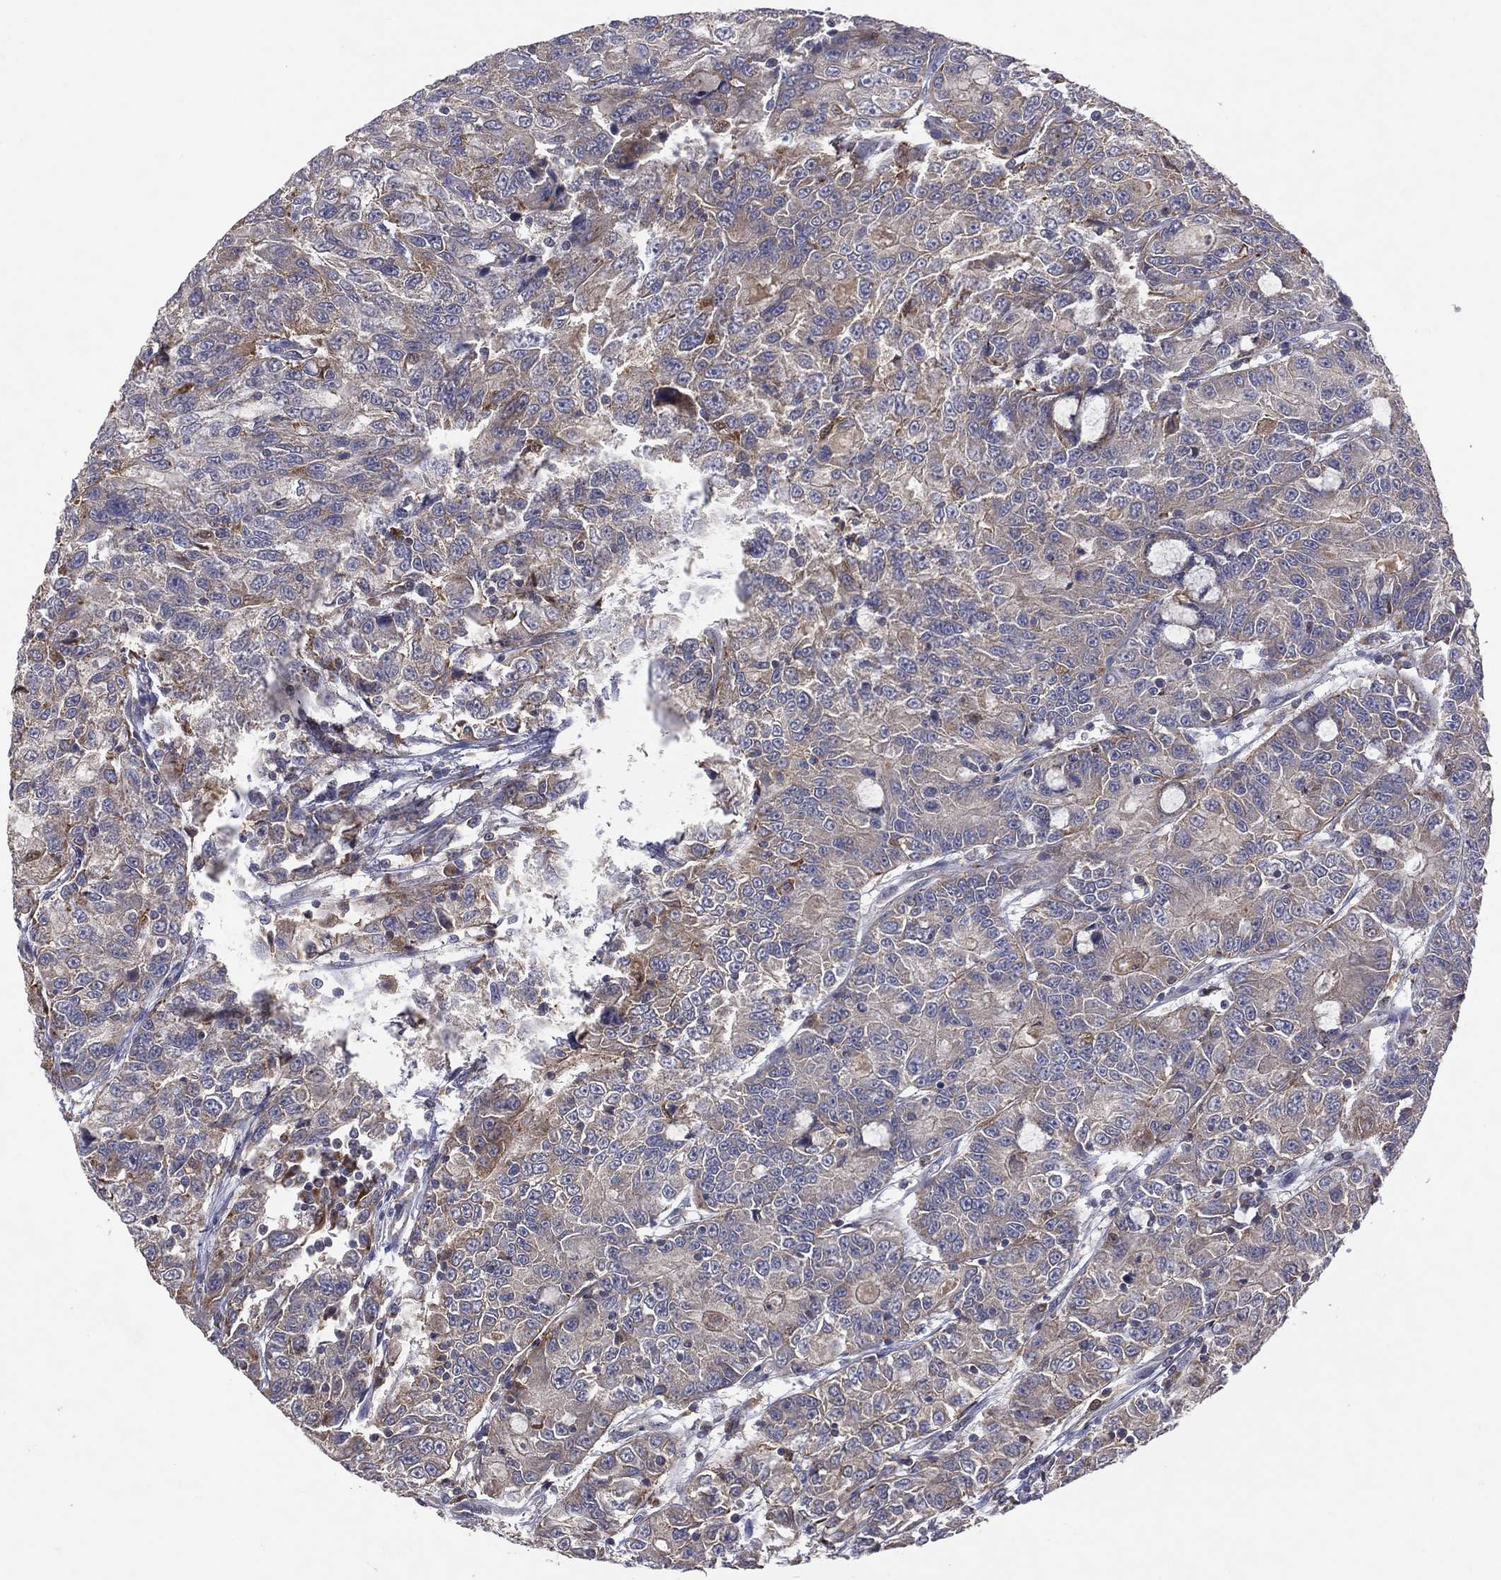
{"staining": {"intensity": "moderate", "quantity": "<25%", "location": "cytoplasmic/membranous"}, "tissue": "urothelial cancer", "cell_type": "Tumor cells", "image_type": "cancer", "snomed": [{"axis": "morphology", "description": "Urothelial carcinoma, NOS"}, {"axis": "morphology", "description": "Urothelial carcinoma, High grade"}, {"axis": "topography", "description": "Urinary bladder"}], "caption": "This photomicrograph displays IHC staining of human urothelial cancer, with low moderate cytoplasmic/membranous positivity in approximately <25% of tumor cells.", "gene": "STARD3", "patient": {"sex": "female", "age": 73}}